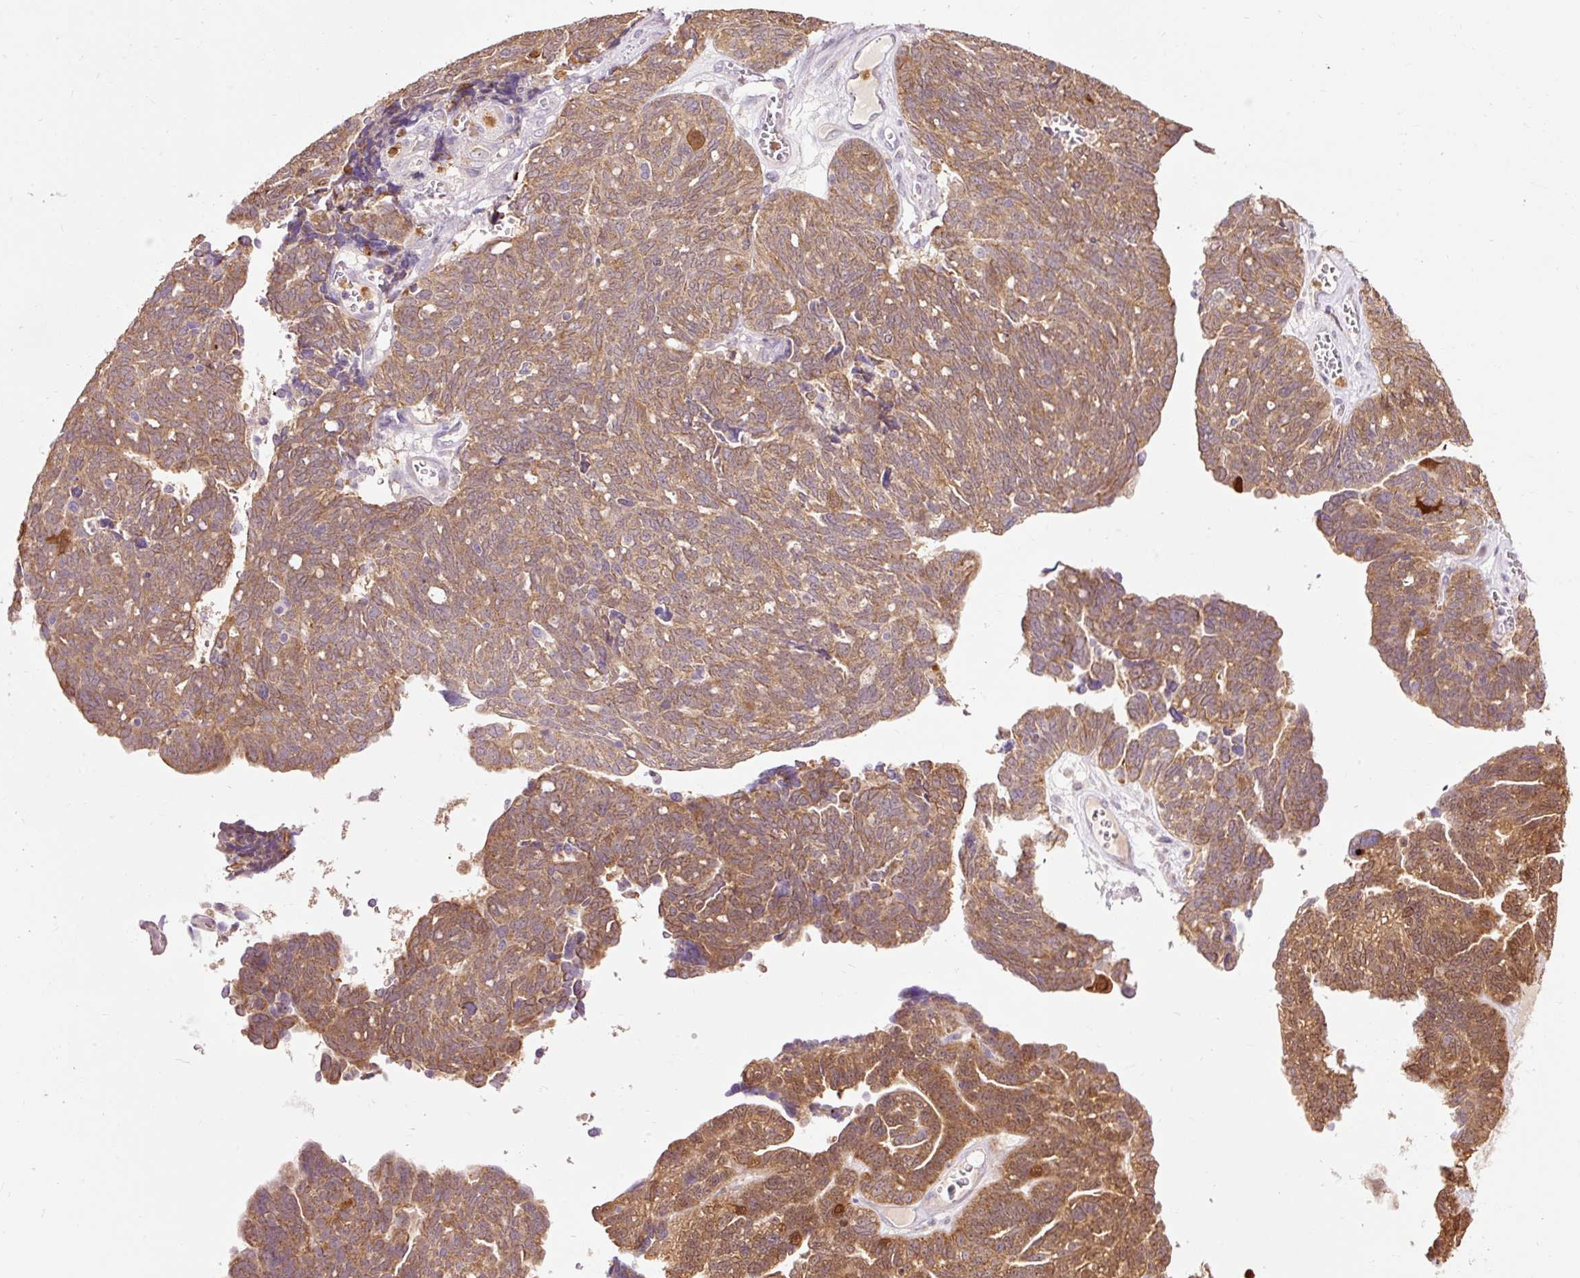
{"staining": {"intensity": "moderate", "quantity": ">75%", "location": "cytoplasmic/membranous"}, "tissue": "ovarian cancer", "cell_type": "Tumor cells", "image_type": "cancer", "snomed": [{"axis": "morphology", "description": "Cystadenocarcinoma, serous, NOS"}, {"axis": "topography", "description": "Ovary"}], "caption": "Tumor cells show medium levels of moderate cytoplasmic/membranous staining in about >75% of cells in human serous cystadenocarcinoma (ovarian).", "gene": "PRDX5", "patient": {"sex": "female", "age": 79}}